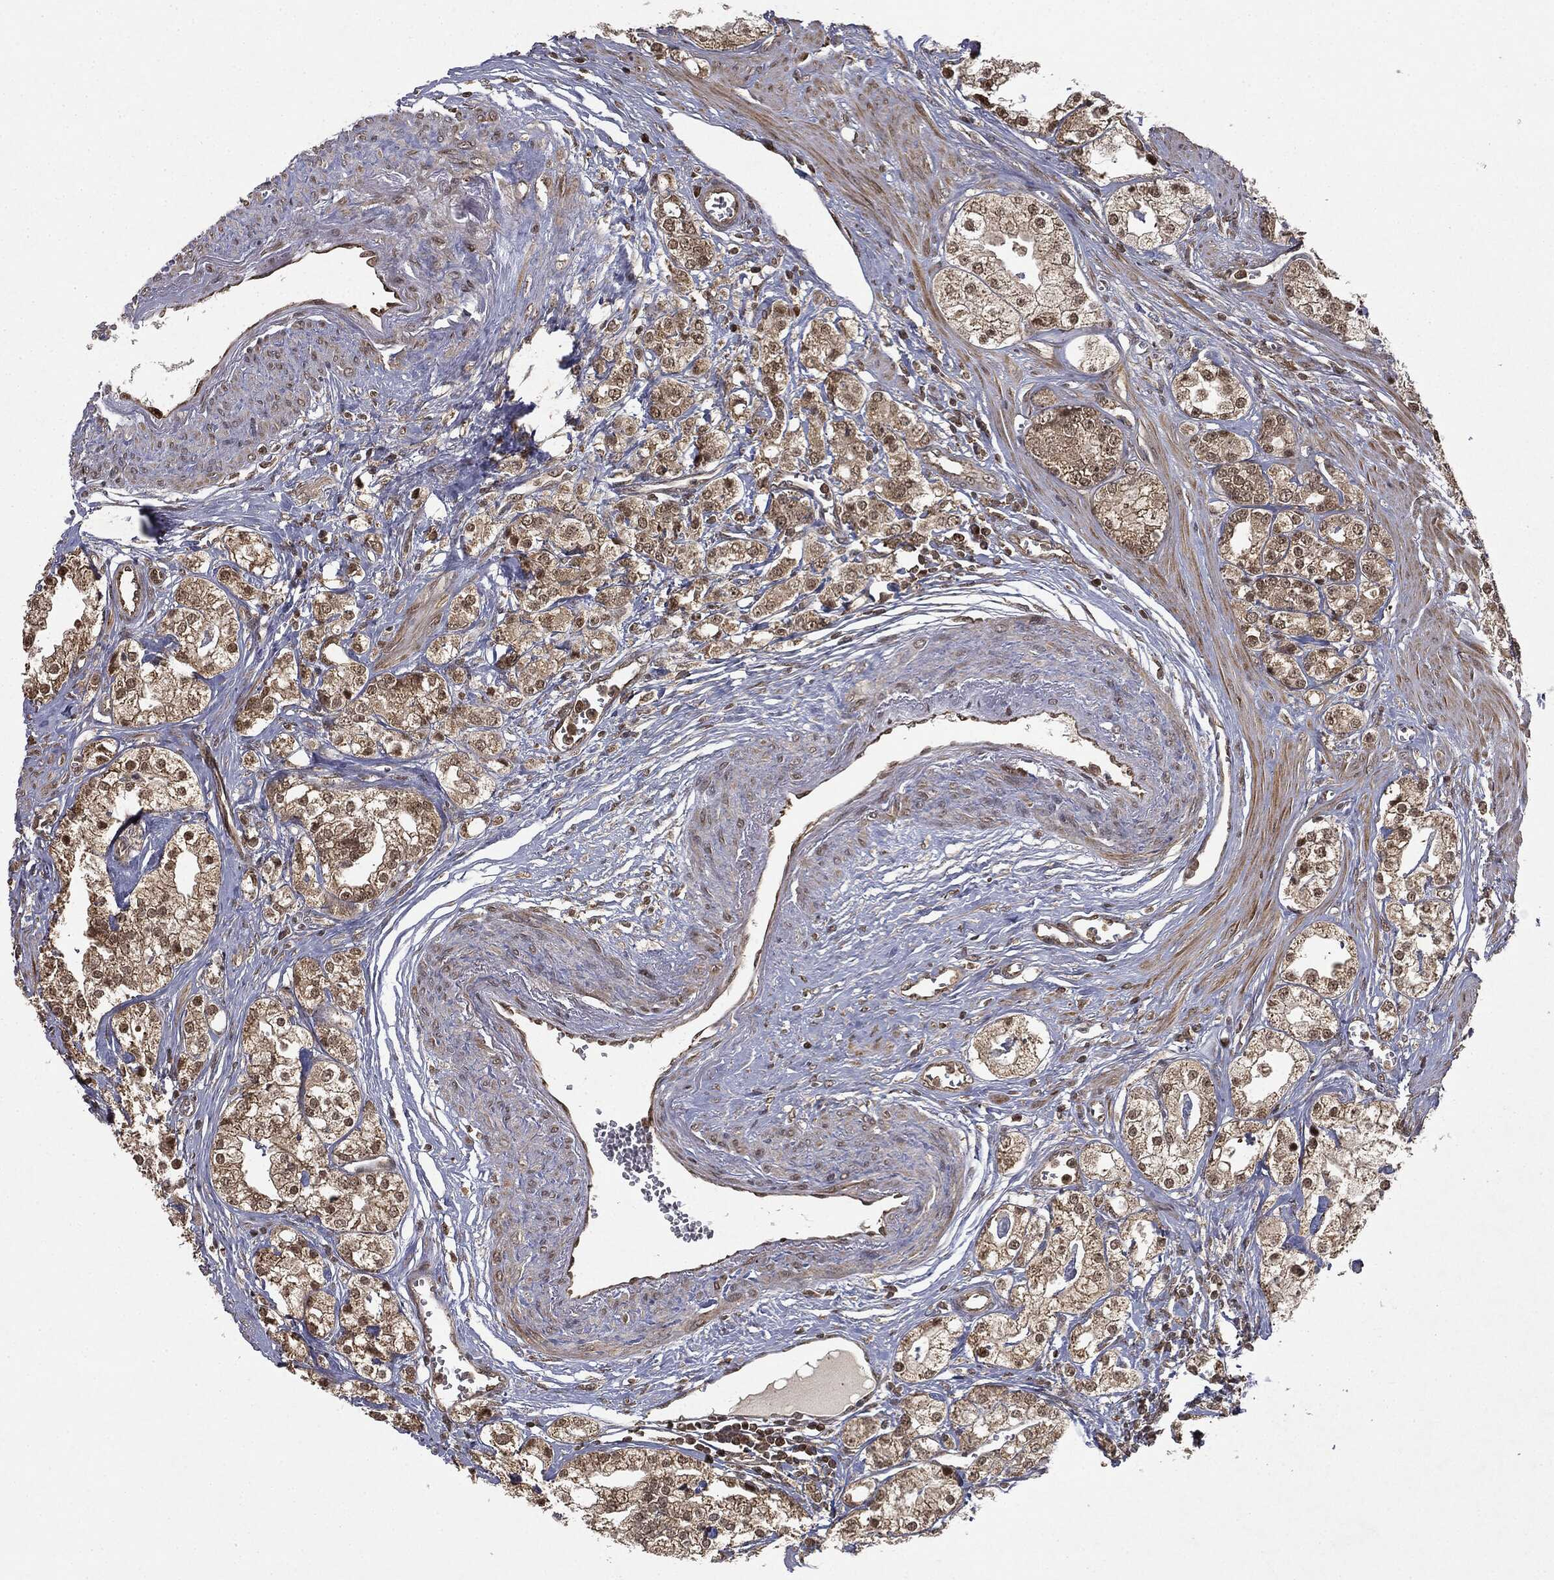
{"staining": {"intensity": "moderate", "quantity": ">75%", "location": "cytoplasmic/membranous,nuclear"}, "tissue": "prostate cancer", "cell_type": "Tumor cells", "image_type": "cancer", "snomed": [{"axis": "morphology", "description": "Adenocarcinoma, NOS"}, {"axis": "topography", "description": "Prostate and seminal vesicle, NOS"}, {"axis": "topography", "description": "Prostate"}], "caption": "Immunohistochemical staining of prostate adenocarcinoma exhibits medium levels of moderate cytoplasmic/membranous and nuclear protein expression in approximately >75% of tumor cells.", "gene": "ZNHIT6", "patient": {"sex": "male", "age": 62}}